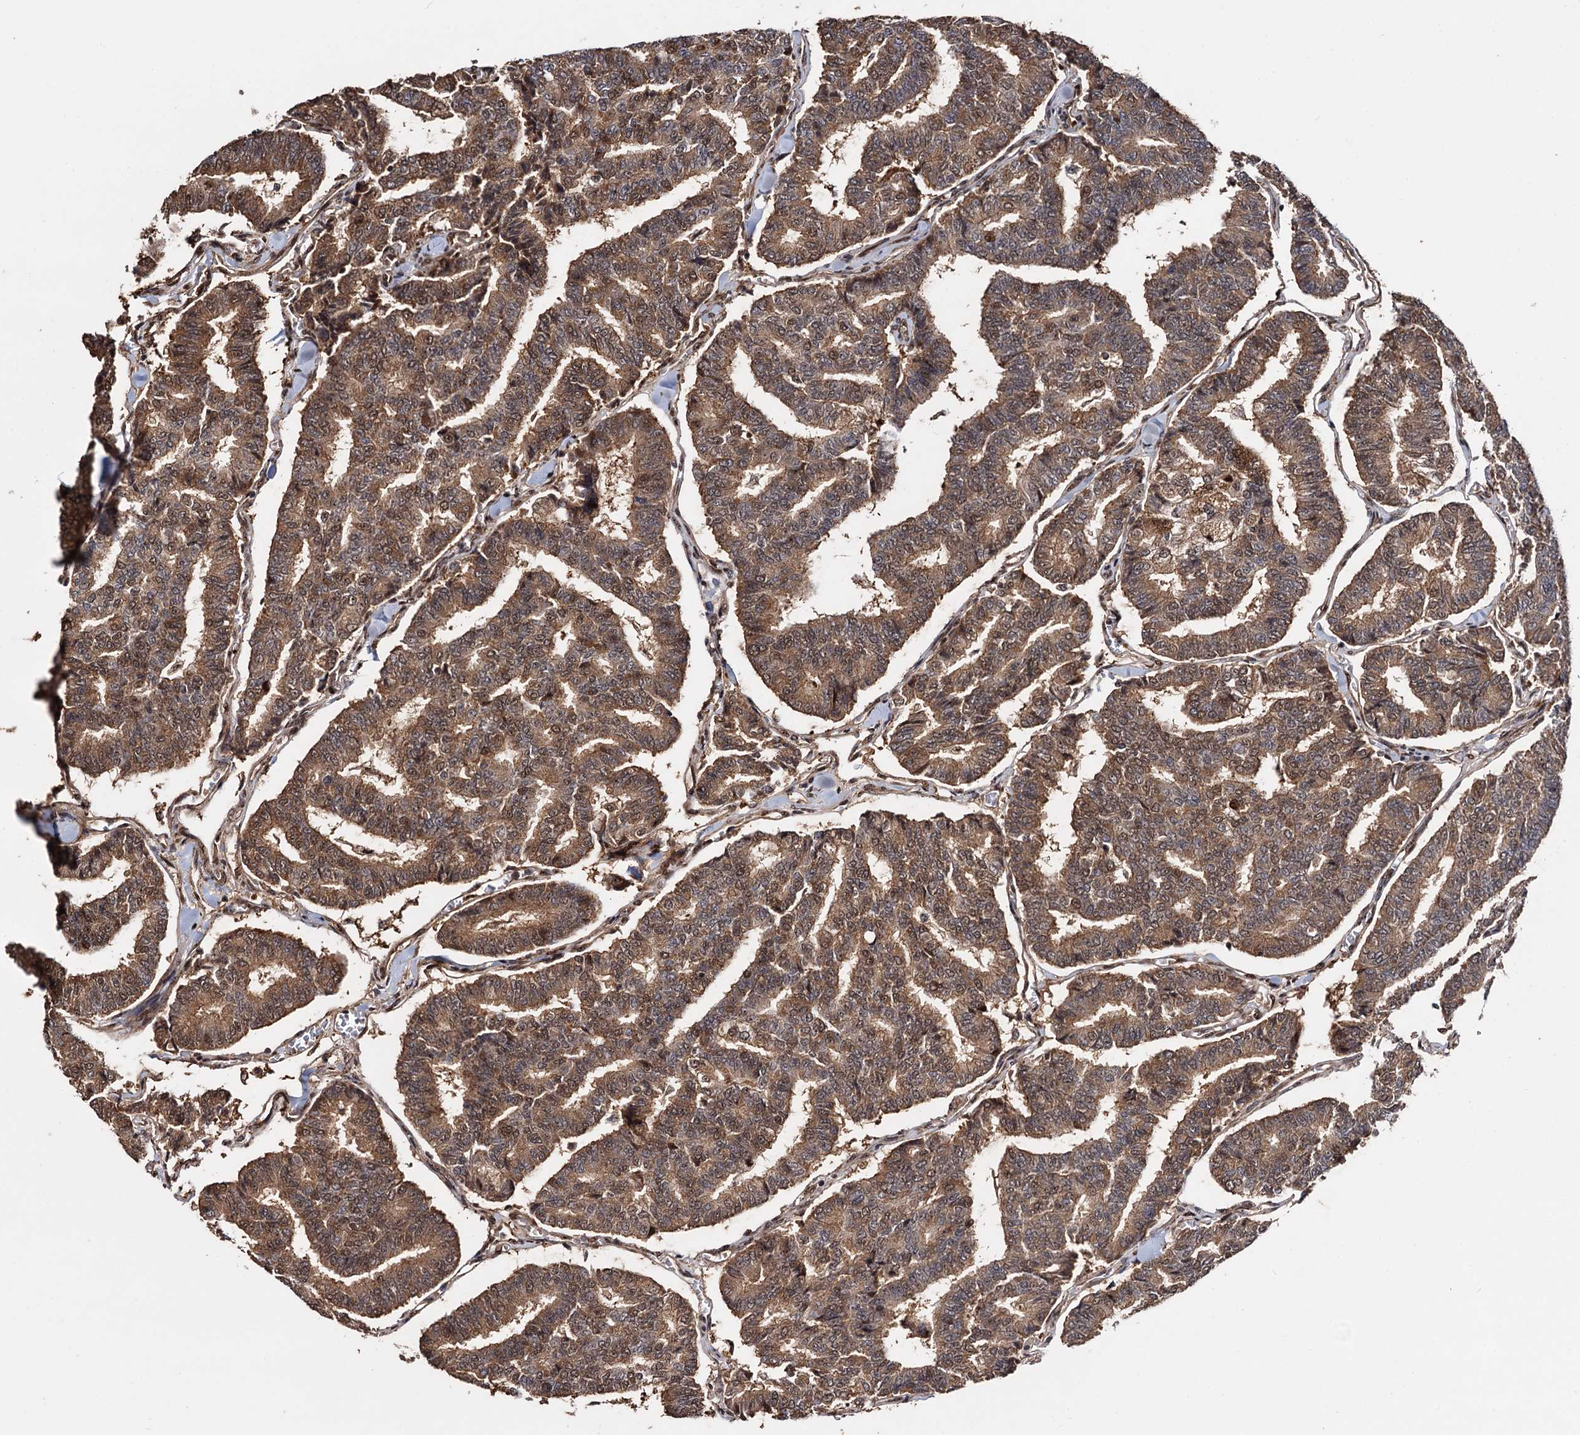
{"staining": {"intensity": "moderate", "quantity": ">75%", "location": "cytoplasmic/membranous"}, "tissue": "thyroid cancer", "cell_type": "Tumor cells", "image_type": "cancer", "snomed": [{"axis": "morphology", "description": "Papillary adenocarcinoma, NOS"}, {"axis": "topography", "description": "Thyroid gland"}], "caption": "Thyroid papillary adenocarcinoma stained with a brown dye shows moderate cytoplasmic/membranous positive expression in about >75% of tumor cells.", "gene": "PIGB", "patient": {"sex": "female", "age": 35}}